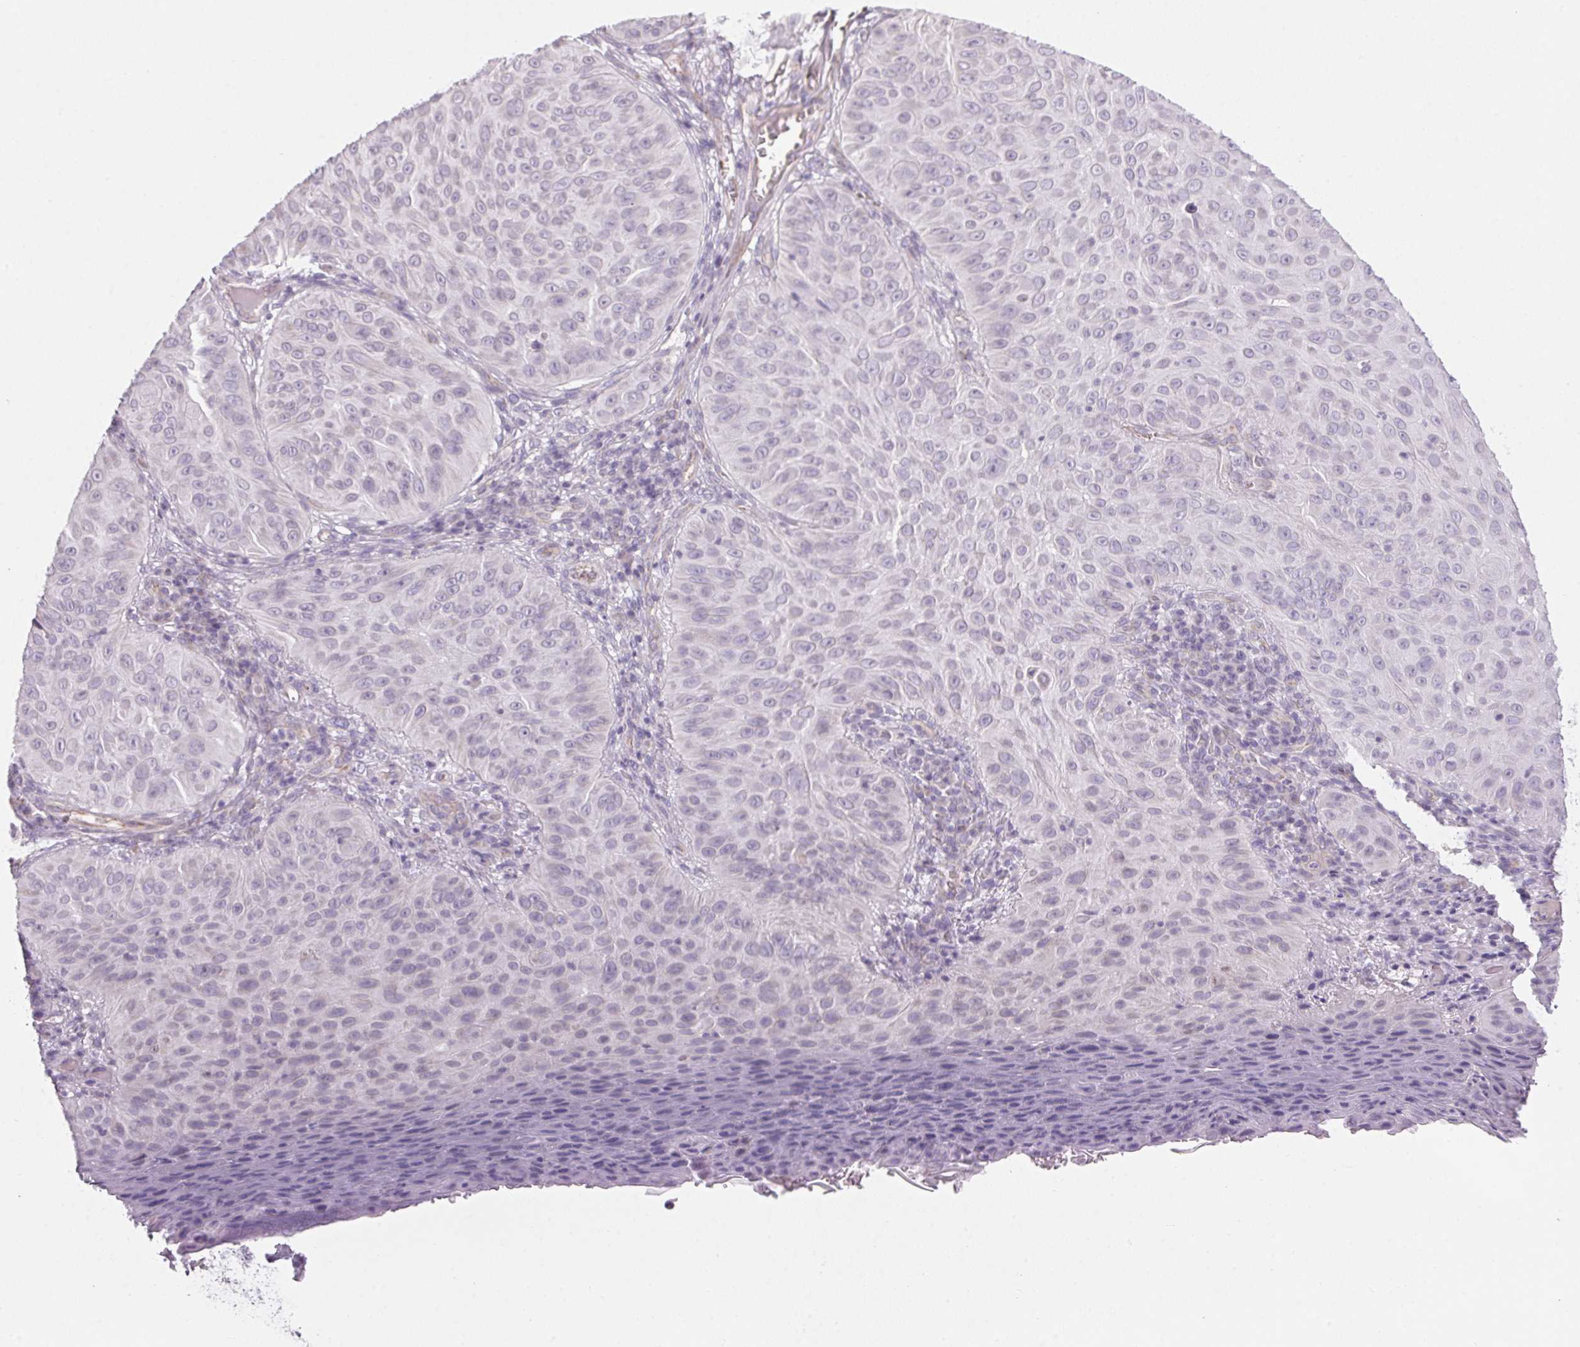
{"staining": {"intensity": "negative", "quantity": "none", "location": "none"}, "tissue": "skin cancer", "cell_type": "Tumor cells", "image_type": "cancer", "snomed": [{"axis": "morphology", "description": "Squamous cell carcinoma, NOS"}, {"axis": "topography", "description": "Skin"}], "caption": "Tumor cells are negative for protein expression in human skin squamous cell carcinoma.", "gene": "SMYD1", "patient": {"sex": "male", "age": 82}}